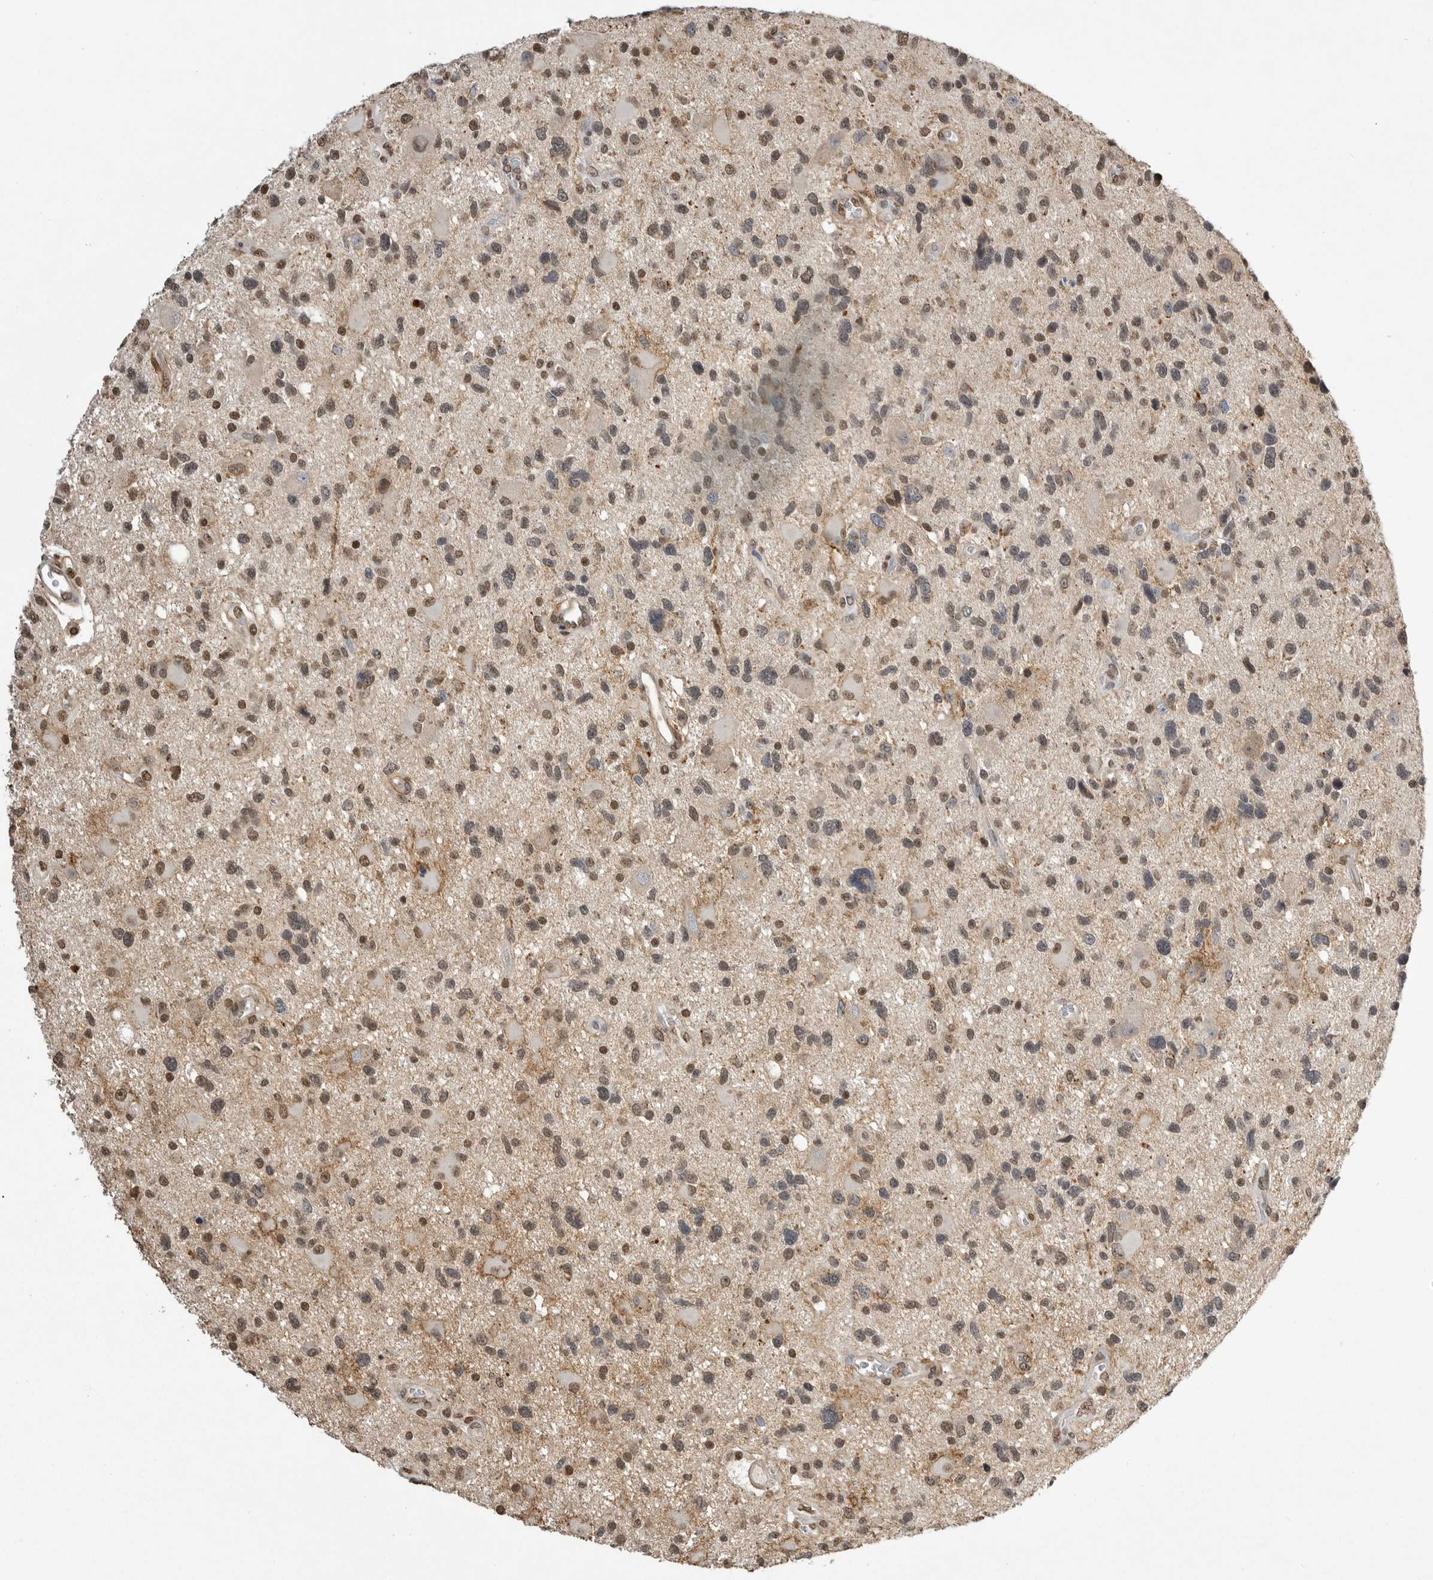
{"staining": {"intensity": "weak", "quantity": "25%-75%", "location": "nuclear"}, "tissue": "glioma", "cell_type": "Tumor cells", "image_type": "cancer", "snomed": [{"axis": "morphology", "description": "Glioma, malignant, High grade"}, {"axis": "topography", "description": "Brain"}], "caption": "Brown immunohistochemical staining in human glioma demonstrates weak nuclear positivity in approximately 25%-75% of tumor cells.", "gene": "NECTIN1", "patient": {"sex": "male", "age": 33}}